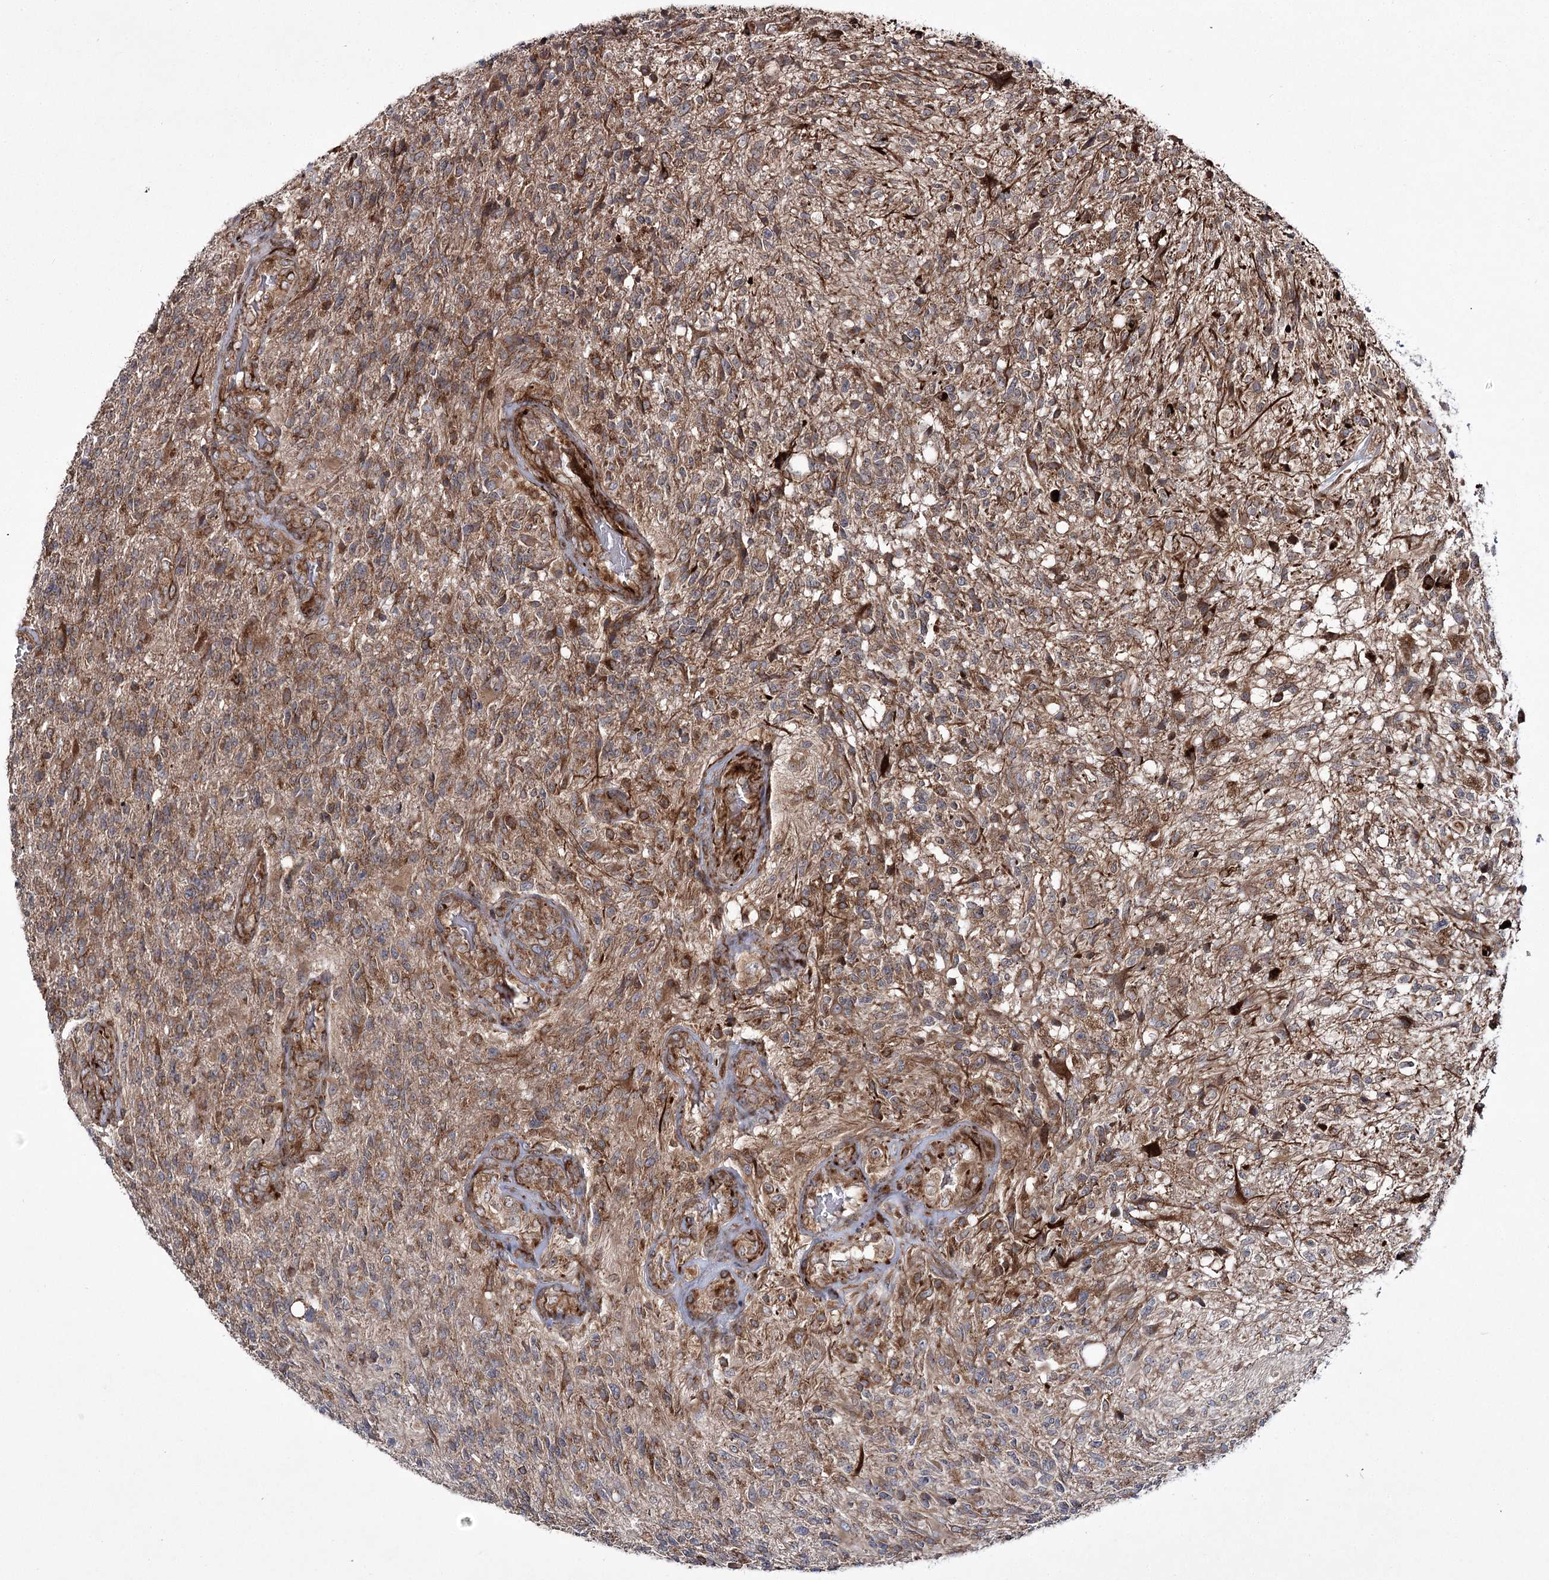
{"staining": {"intensity": "moderate", "quantity": ">75%", "location": "cytoplasmic/membranous"}, "tissue": "glioma", "cell_type": "Tumor cells", "image_type": "cancer", "snomed": [{"axis": "morphology", "description": "Glioma, malignant, High grade"}, {"axis": "topography", "description": "Brain"}], "caption": "Tumor cells display medium levels of moderate cytoplasmic/membranous positivity in about >75% of cells in malignant high-grade glioma.", "gene": "HECTD2", "patient": {"sex": "male", "age": 56}}